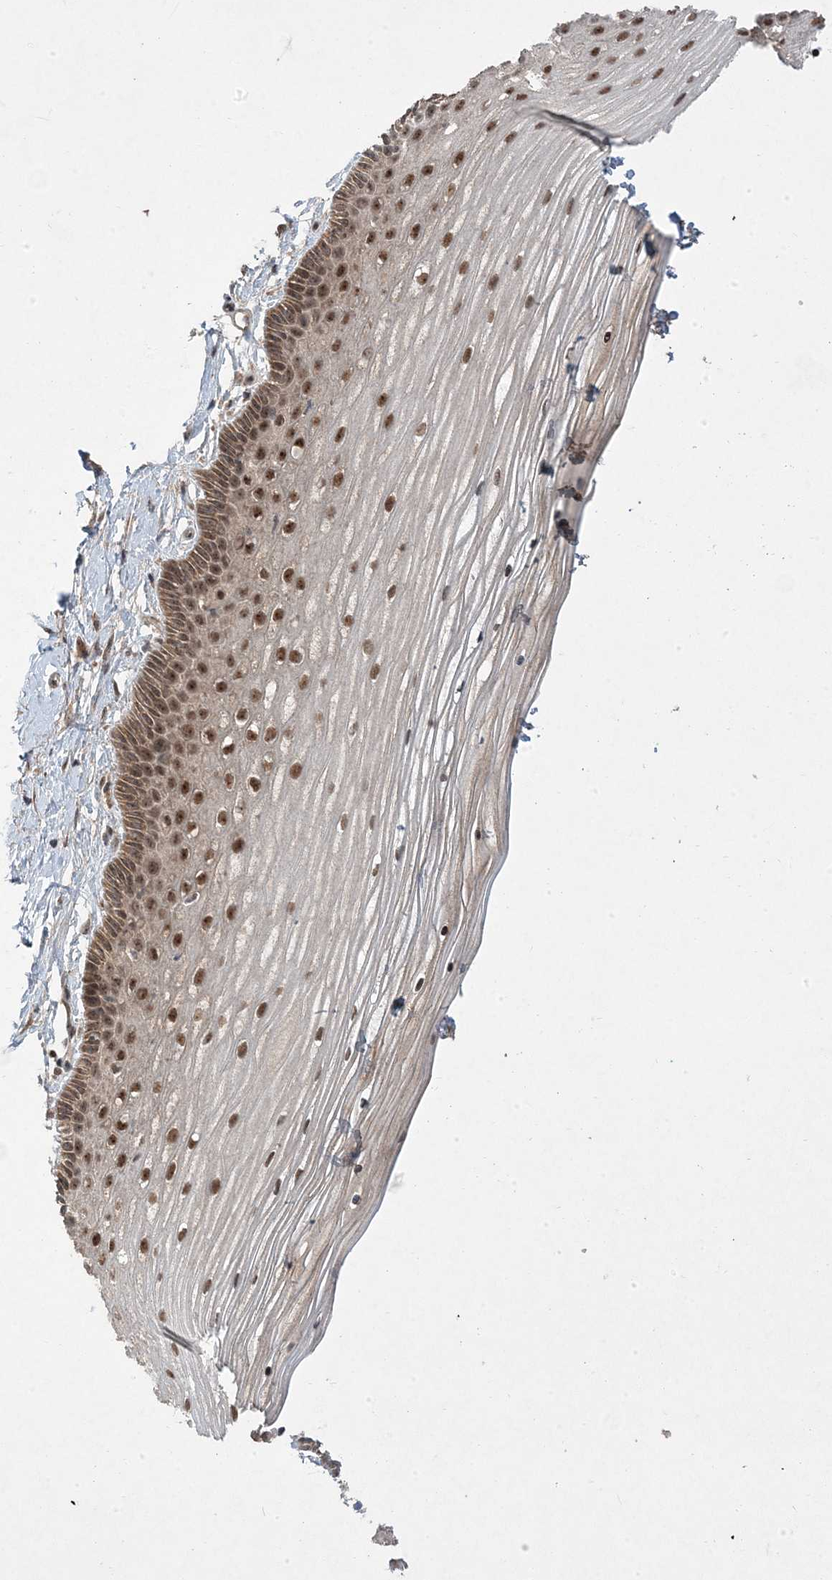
{"staining": {"intensity": "moderate", "quantity": ">75%", "location": "nuclear"}, "tissue": "vagina", "cell_type": "Squamous epithelial cells", "image_type": "normal", "snomed": [{"axis": "morphology", "description": "Normal tissue, NOS"}, {"axis": "topography", "description": "Vagina"}, {"axis": "topography", "description": "Cervix"}], "caption": "IHC (DAB (3,3'-diaminobenzidine)) staining of benign vagina exhibits moderate nuclear protein expression in about >75% of squamous epithelial cells.", "gene": "PLEKHM2", "patient": {"sex": "female", "age": 40}}